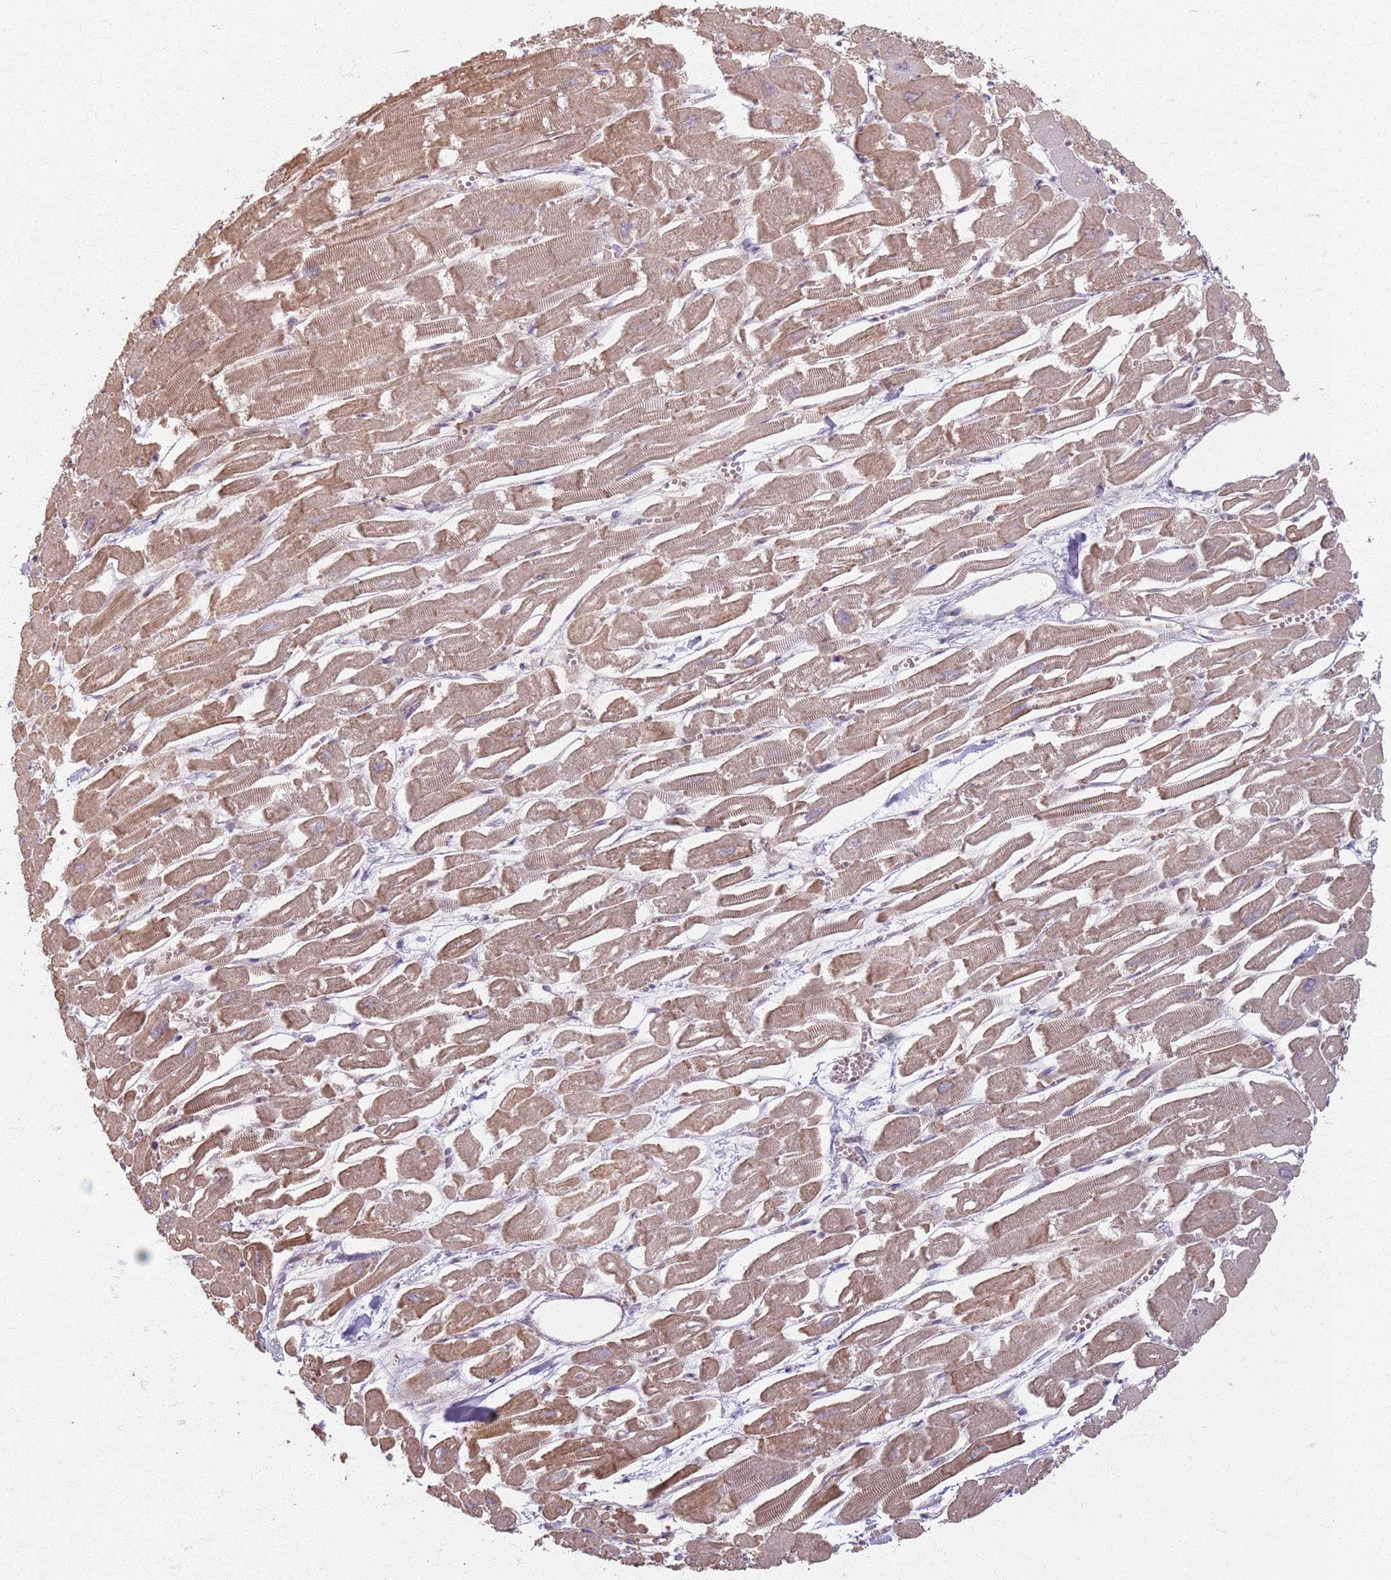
{"staining": {"intensity": "moderate", "quantity": "25%-75%", "location": "cytoplasmic/membranous"}, "tissue": "heart muscle", "cell_type": "Cardiomyocytes", "image_type": "normal", "snomed": [{"axis": "morphology", "description": "Normal tissue, NOS"}, {"axis": "topography", "description": "Heart"}], "caption": "Benign heart muscle demonstrates moderate cytoplasmic/membranous positivity in about 25%-75% of cardiomyocytes.", "gene": "KCNA5", "patient": {"sex": "male", "age": 54}}